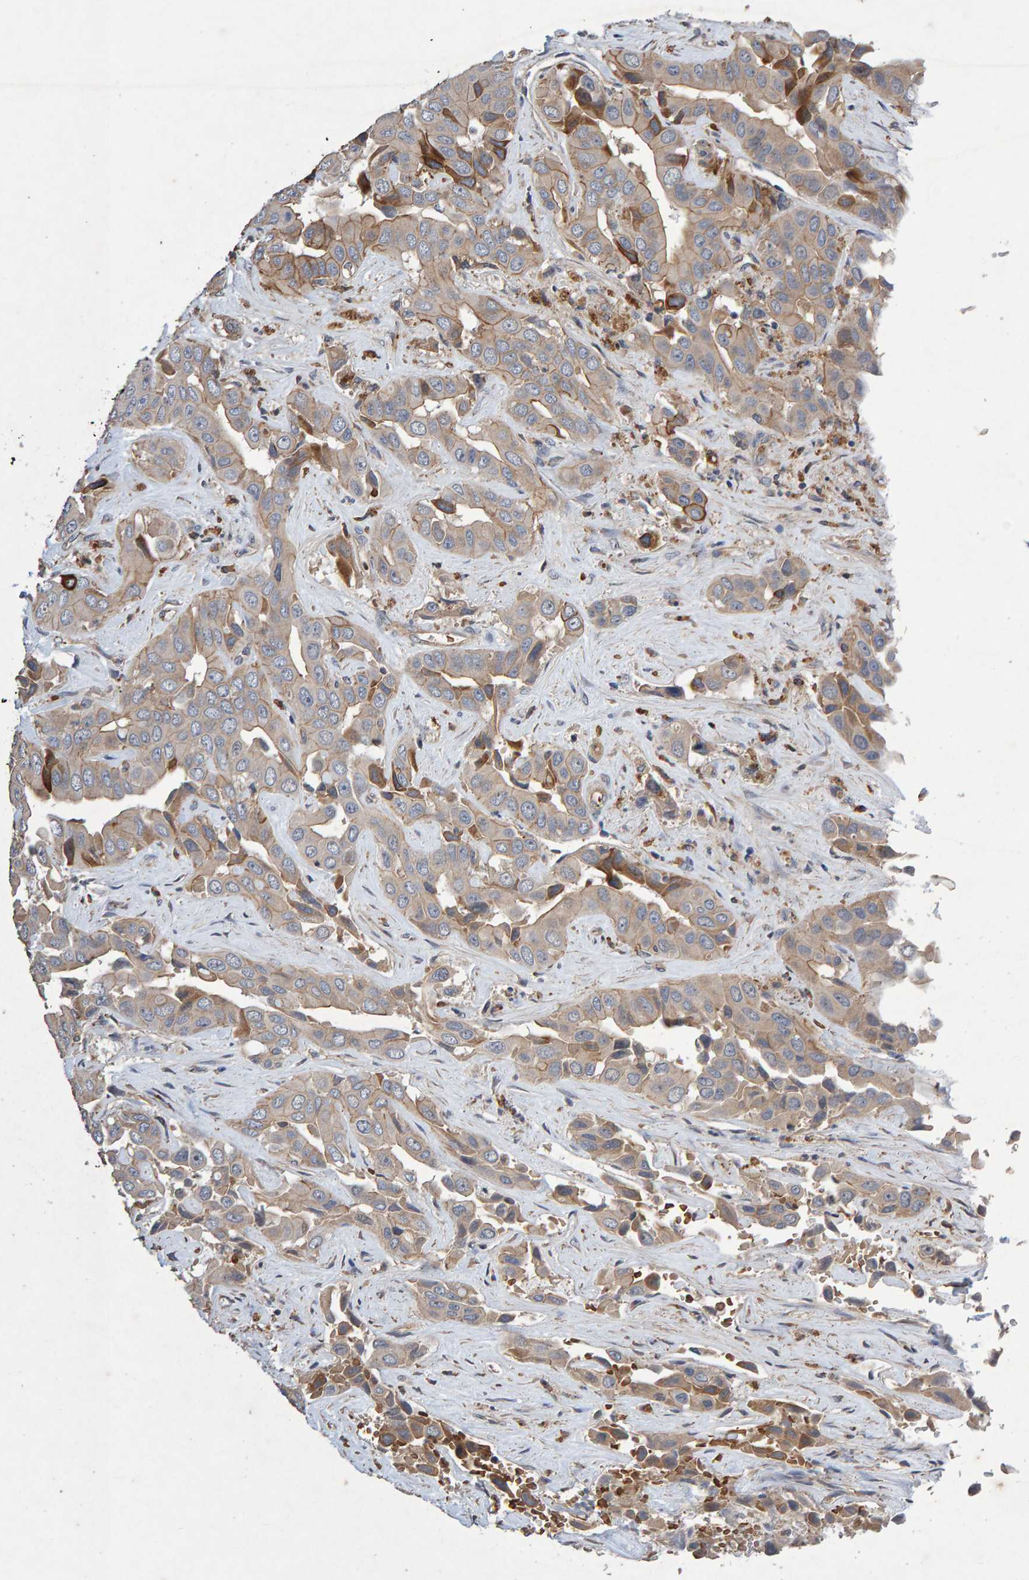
{"staining": {"intensity": "moderate", "quantity": "<25%", "location": "cytoplasmic/membranous"}, "tissue": "liver cancer", "cell_type": "Tumor cells", "image_type": "cancer", "snomed": [{"axis": "morphology", "description": "Cholangiocarcinoma"}, {"axis": "topography", "description": "Liver"}], "caption": "Immunohistochemical staining of cholangiocarcinoma (liver) displays low levels of moderate cytoplasmic/membranous protein positivity in about <25% of tumor cells. (brown staining indicates protein expression, while blue staining denotes nuclei).", "gene": "EFR3A", "patient": {"sex": "female", "age": 52}}